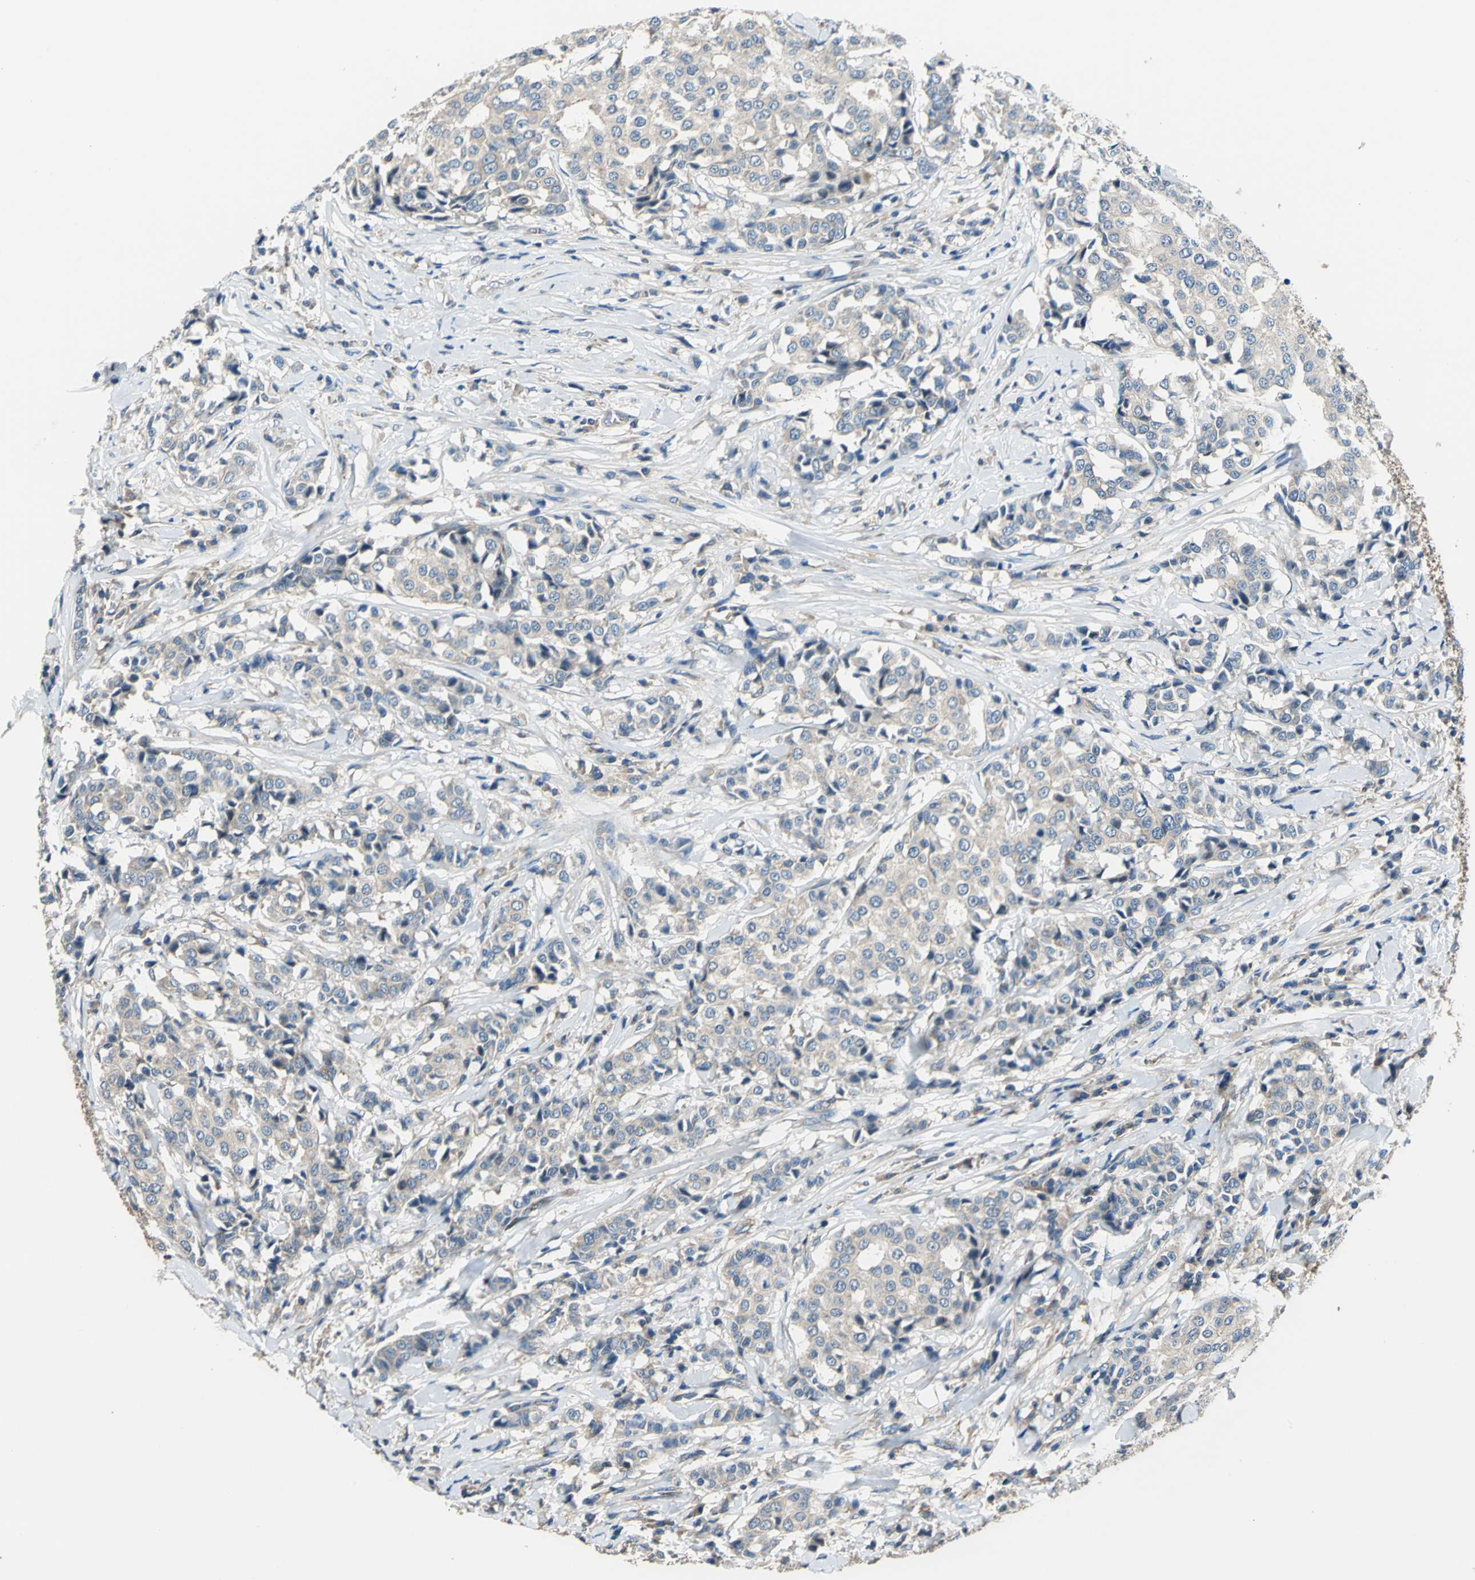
{"staining": {"intensity": "weak", "quantity": ">75%", "location": "cytoplasmic/membranous"}, "tissue": "breast cancer", "cell_type": "Tumor cells", "image_type": "cancer", "snomed": [{"axis": "morphology", "description": "Duct carcinoma"}, {"axis": "topography", "description": "Breast"}], "caption": "Breast cancer tissue displays weak cytoplasmic/membranous positivity in approximately >75% of tumor cells", "gene": "DDX3Y", "patient": {"sex": "female", "age": 27}}